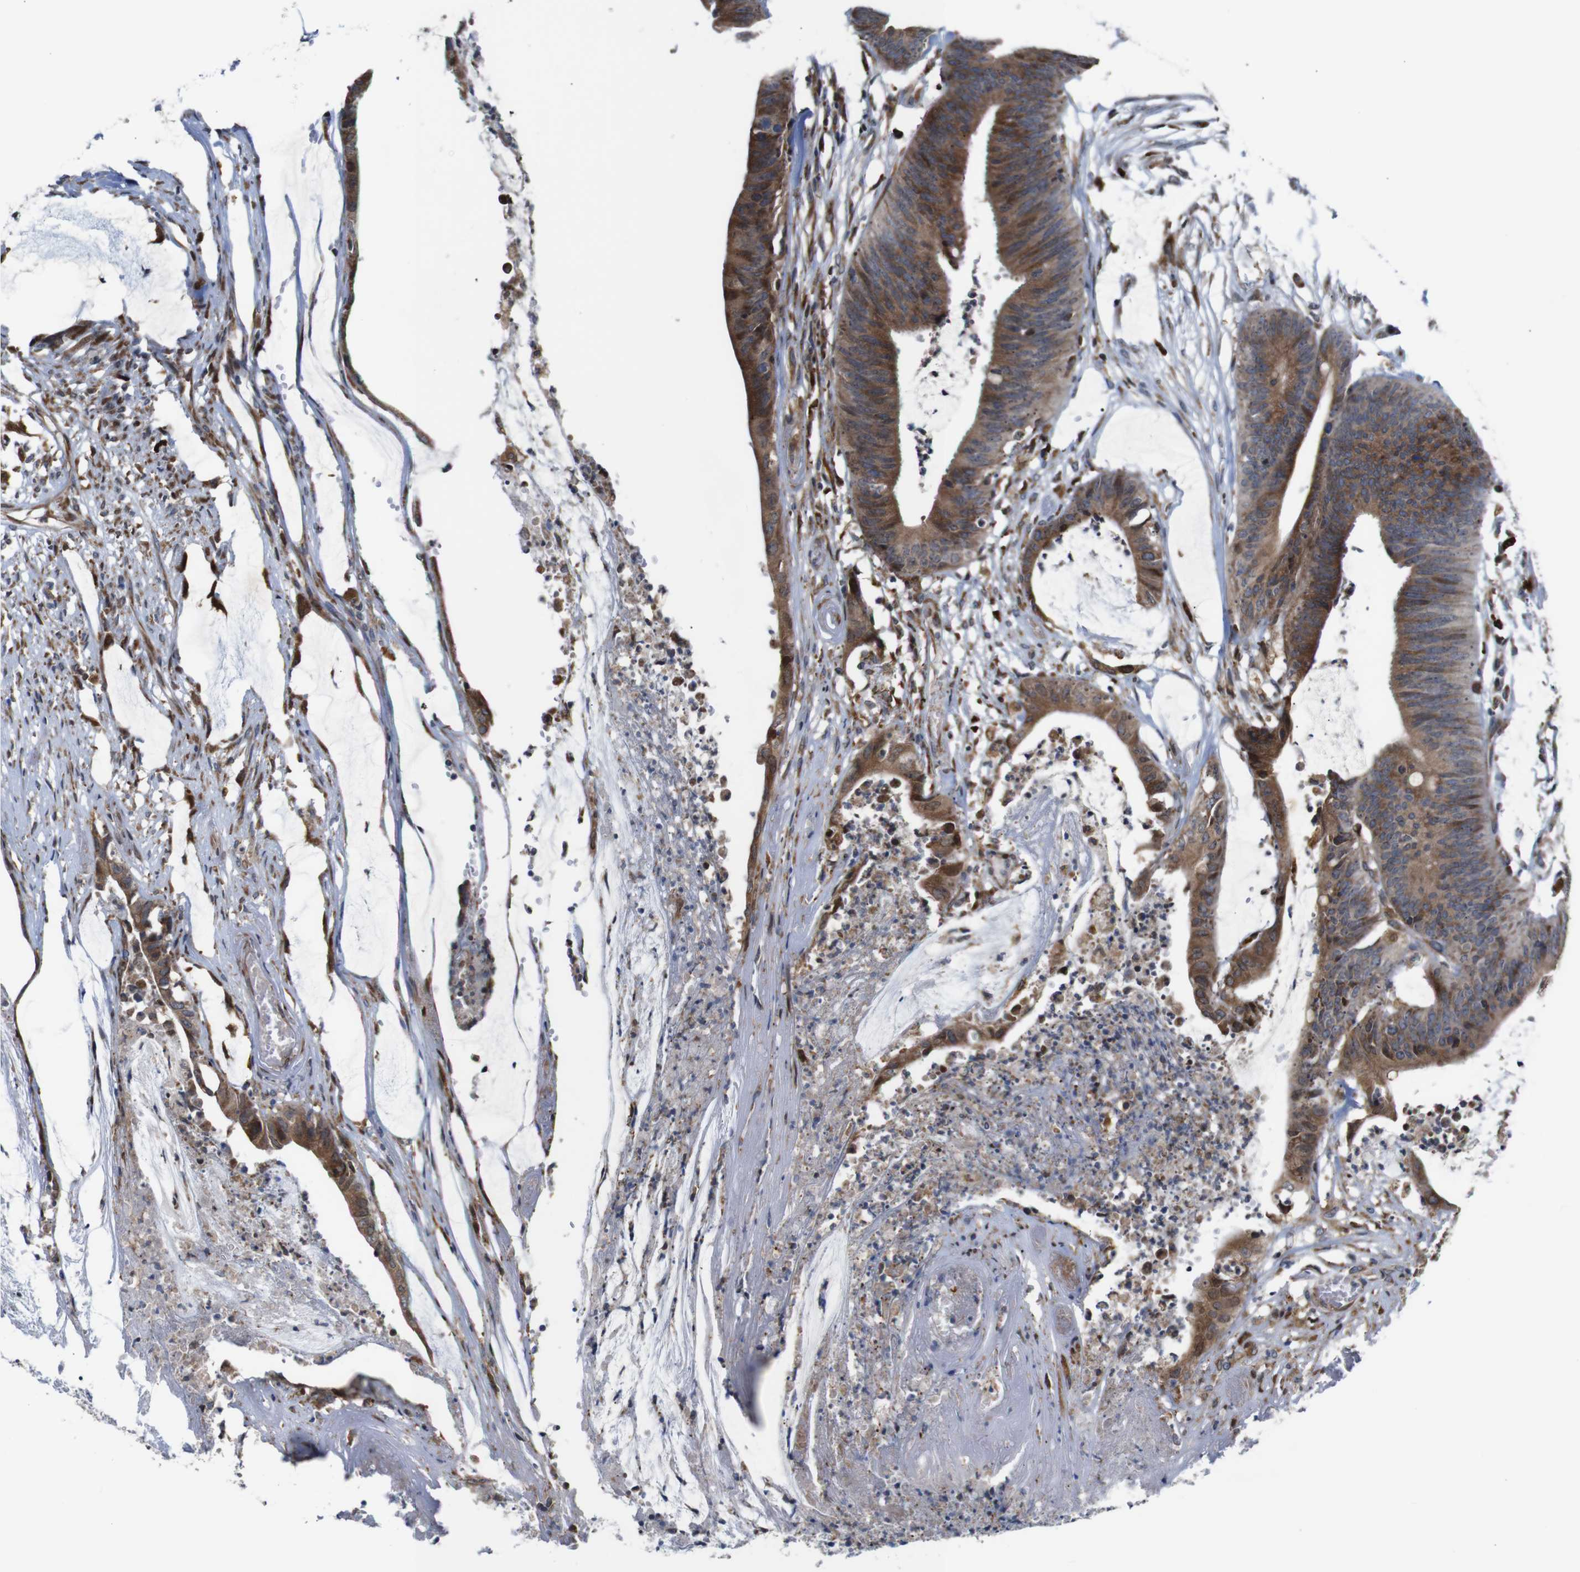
{"staining": {"intensity": "moderate", "quantity": ">75%", "location": "cytoplasmic/membranous"}, "tissue": "colorectal cancer", "cell_type": "Tumor cells", "image_type": "cancer", "snomed": [{"axis": "morphology", "description": "Adenocarcinoma, NOS"}, {"axis": "topography", "description": "Rectum"}], "caption": "Moderate cytoplasmic/membranous positivity is seen in approximately >75% of tumor cells in colorectal cancer.", "gene": "PTPN1", "patient": {"sex": "female", "age": 66}}